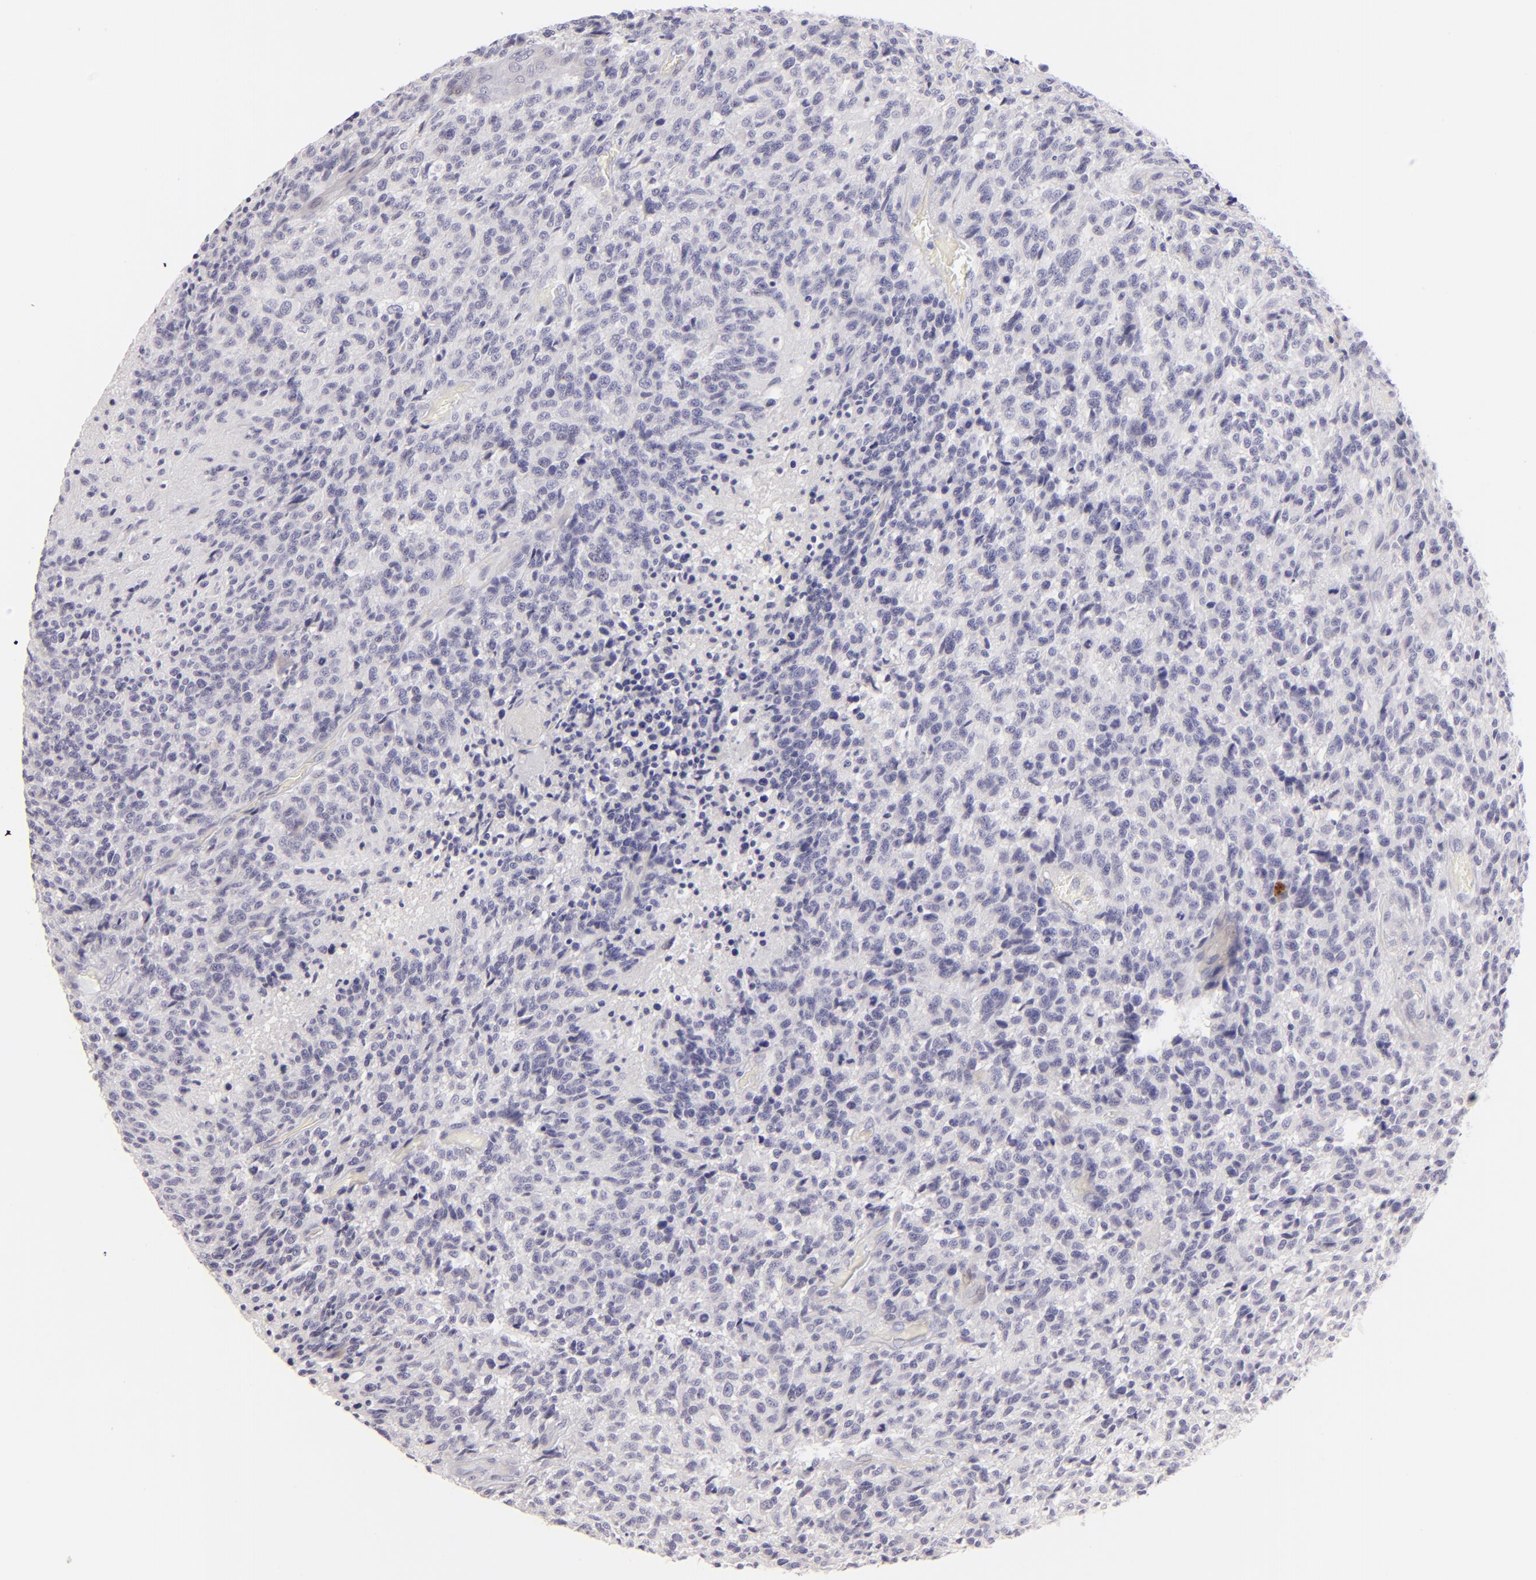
{"staining": {"intensity": "negative", "quantity": "none", "location": "none"}, "tissue": "glioma", "cell_type": "Tumor cells", "image_type": "cancer", "snomed": [{"axis": "morphology", "description": "Glioma, malignant, High grade"}, {"axis": "topography", "description": "Brain"}], "caption": "Tumor cells are negative for brown protein staining in high-grade glioma (malignant). (DAB (3,3'-diaminobenzidine) immunohistochemistry, high magnification).", "gene": "CLDN4", "patient": {"sex": "male", "age": 36}}